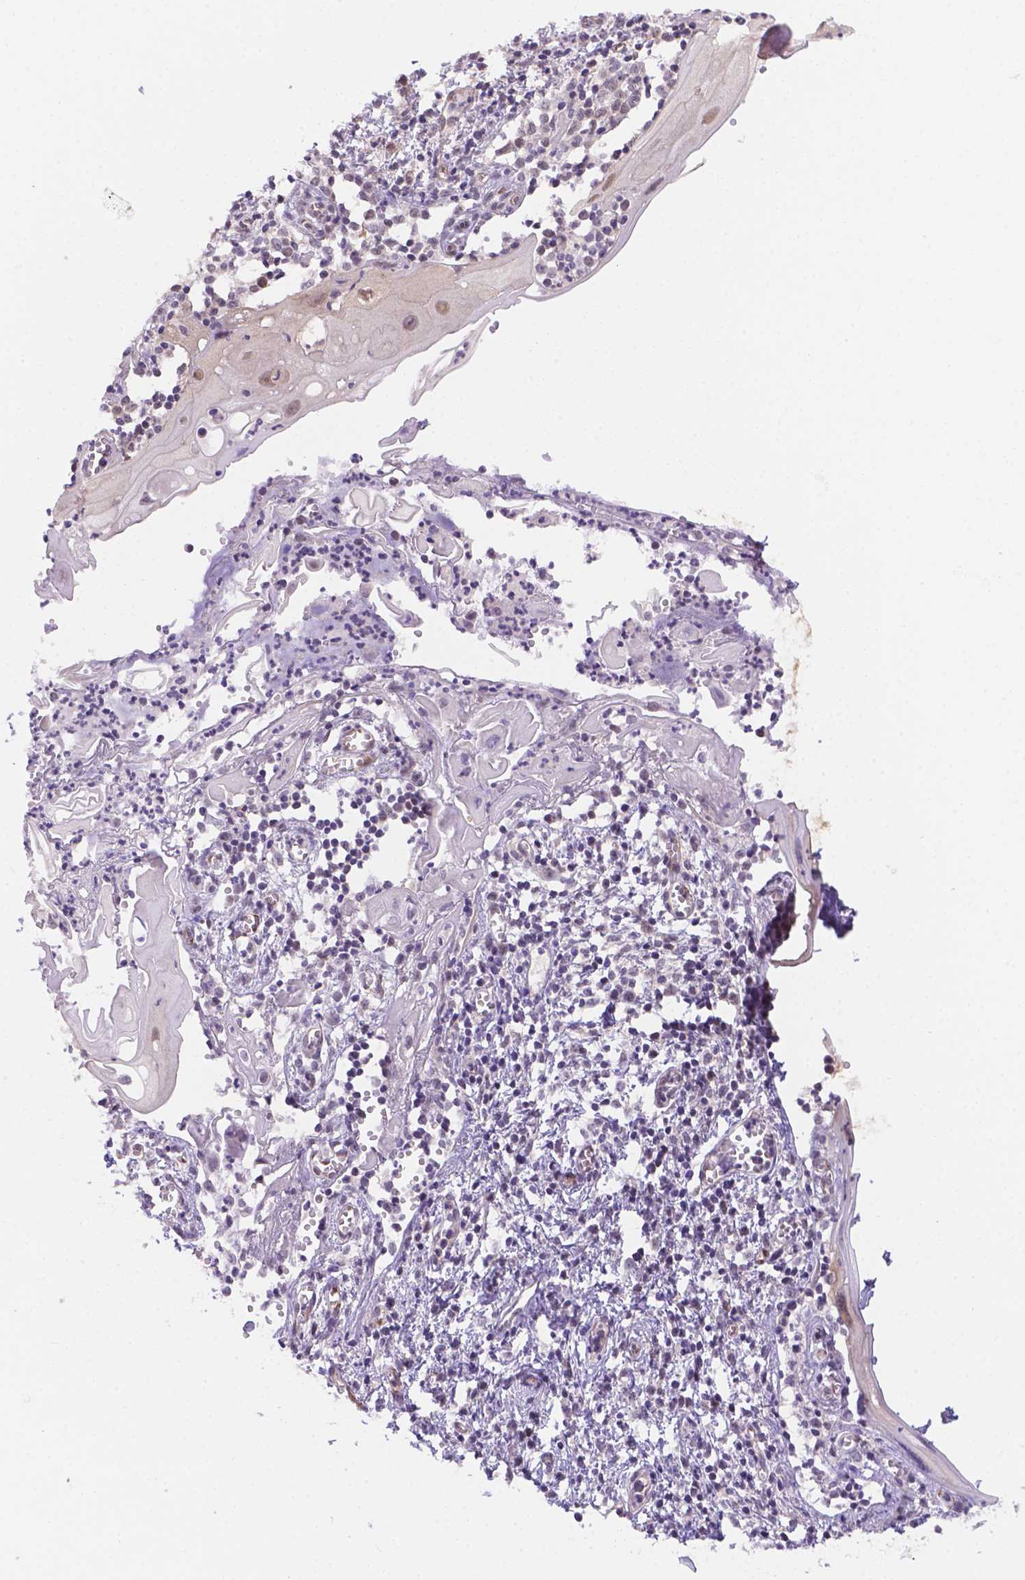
{"staining": {"intensity": "negative", "quantity": "none", "location": "none"}, "tissue": "cervical cancer", "cell_type": "Tumor cells", "image_type": "cancer", "snomed": [{"axis": "morphology", "description": "Squamous cell carcinoma, NOS"}, {"axis": "topography", "description": "Cervix"}], "caption": "This is an immunohistochemistry (IHC) histopathology image of human cervical squamous cell carcinoma. There is no expression in tumor cells.", "gene": "NXPE2", "patient": {"sex": "female", "age": 30}}